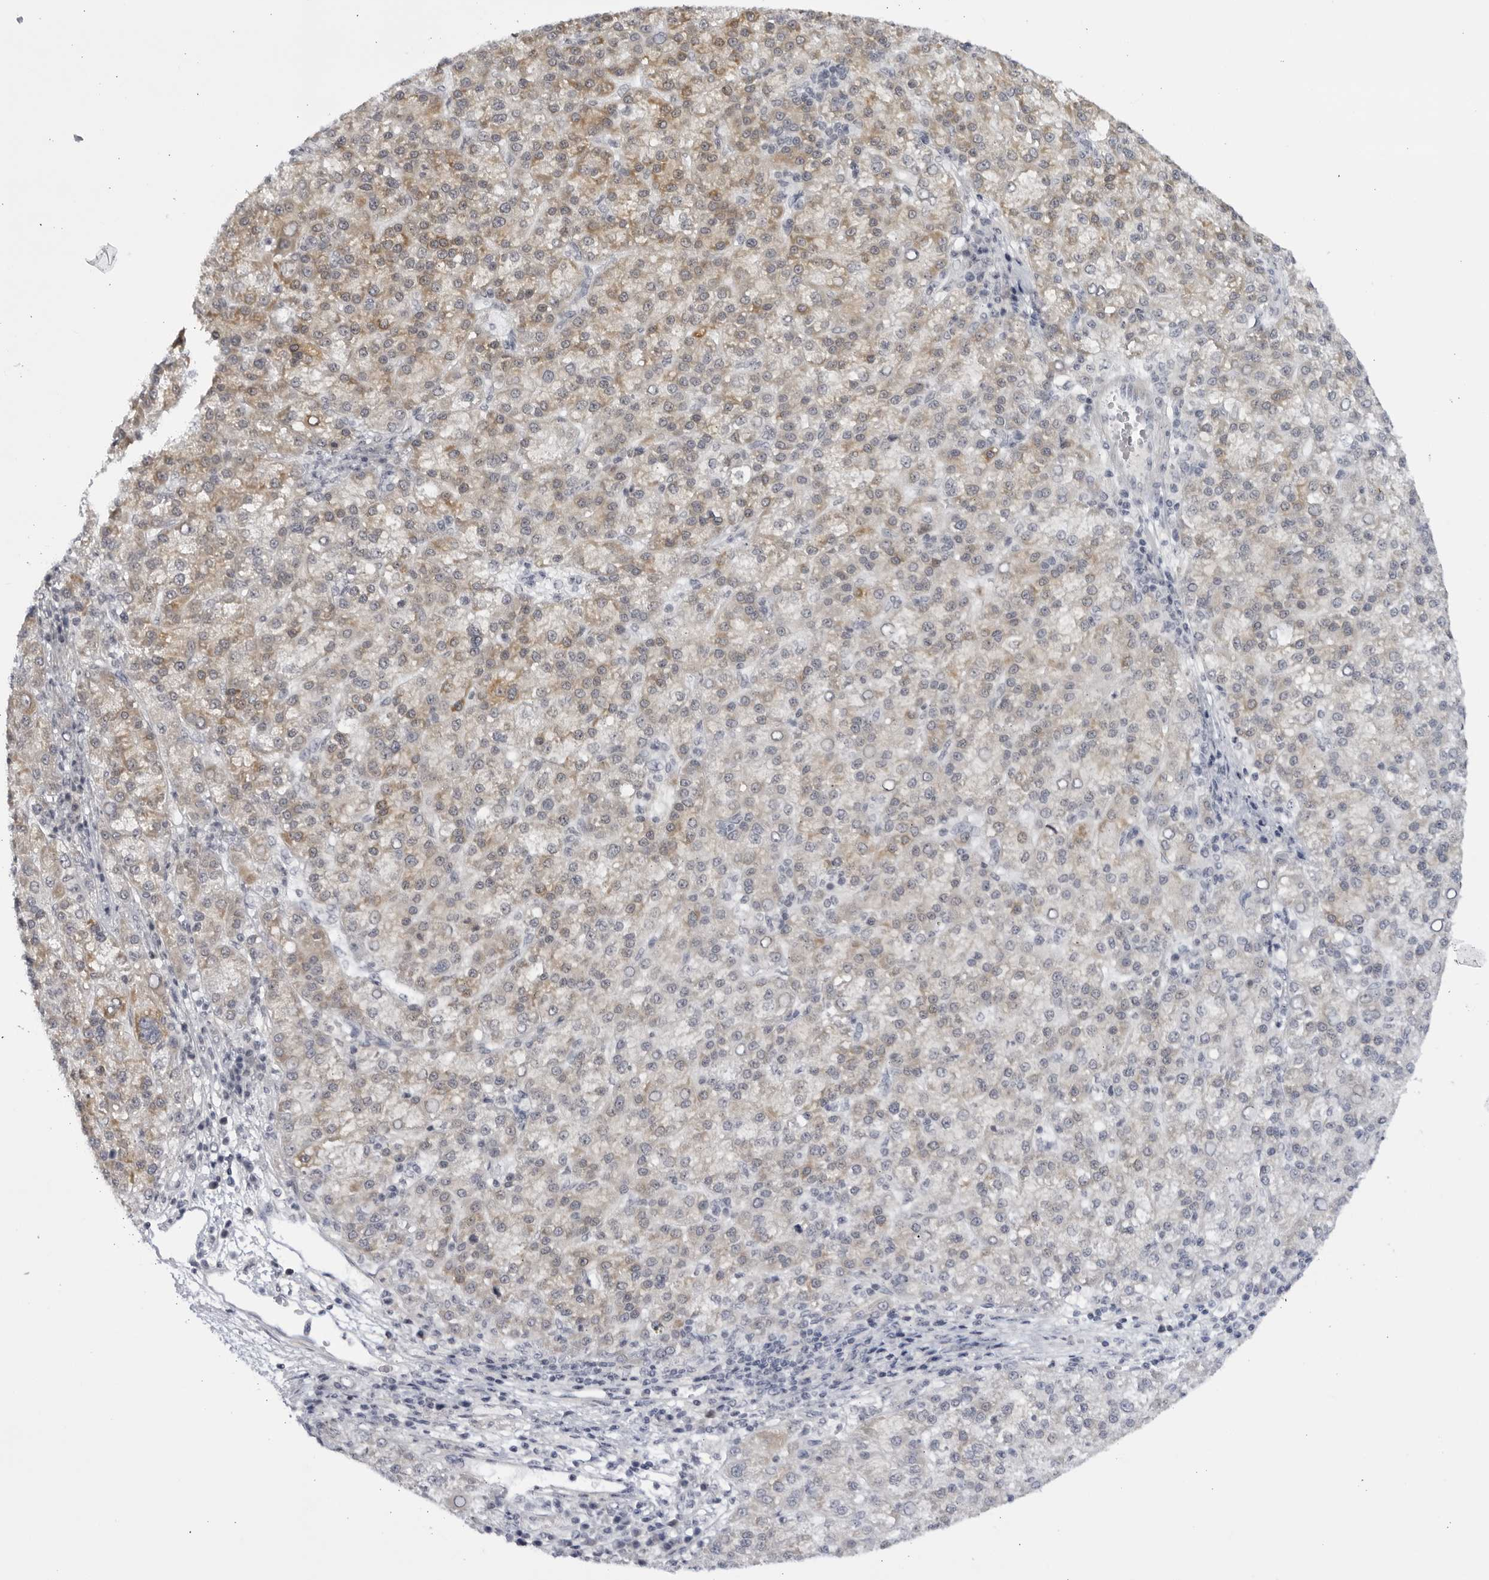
{"staining": {"intensity": "moderate", "quantity": "25%-75%", "location": "cytoplasmic/membranous"}, "tissue": "liver cancer", "cell_type": "Tumor cells", "image_type": "cancer", "snomed": [{"axis": "morphology", "description": "Carcinoma, Hepatocellular, NOS"}, {"axis": "topography", "description": "Liver"}], "caption": "Protein analysis of liver cancer (hepatocellular carcinoma) tissue reveals moderate cytoplasmic/membranous staining in approximately 25%-75% of tumor cells.", "gene": "CNBD1", "patient": {"sex": "female", "age": 58}}